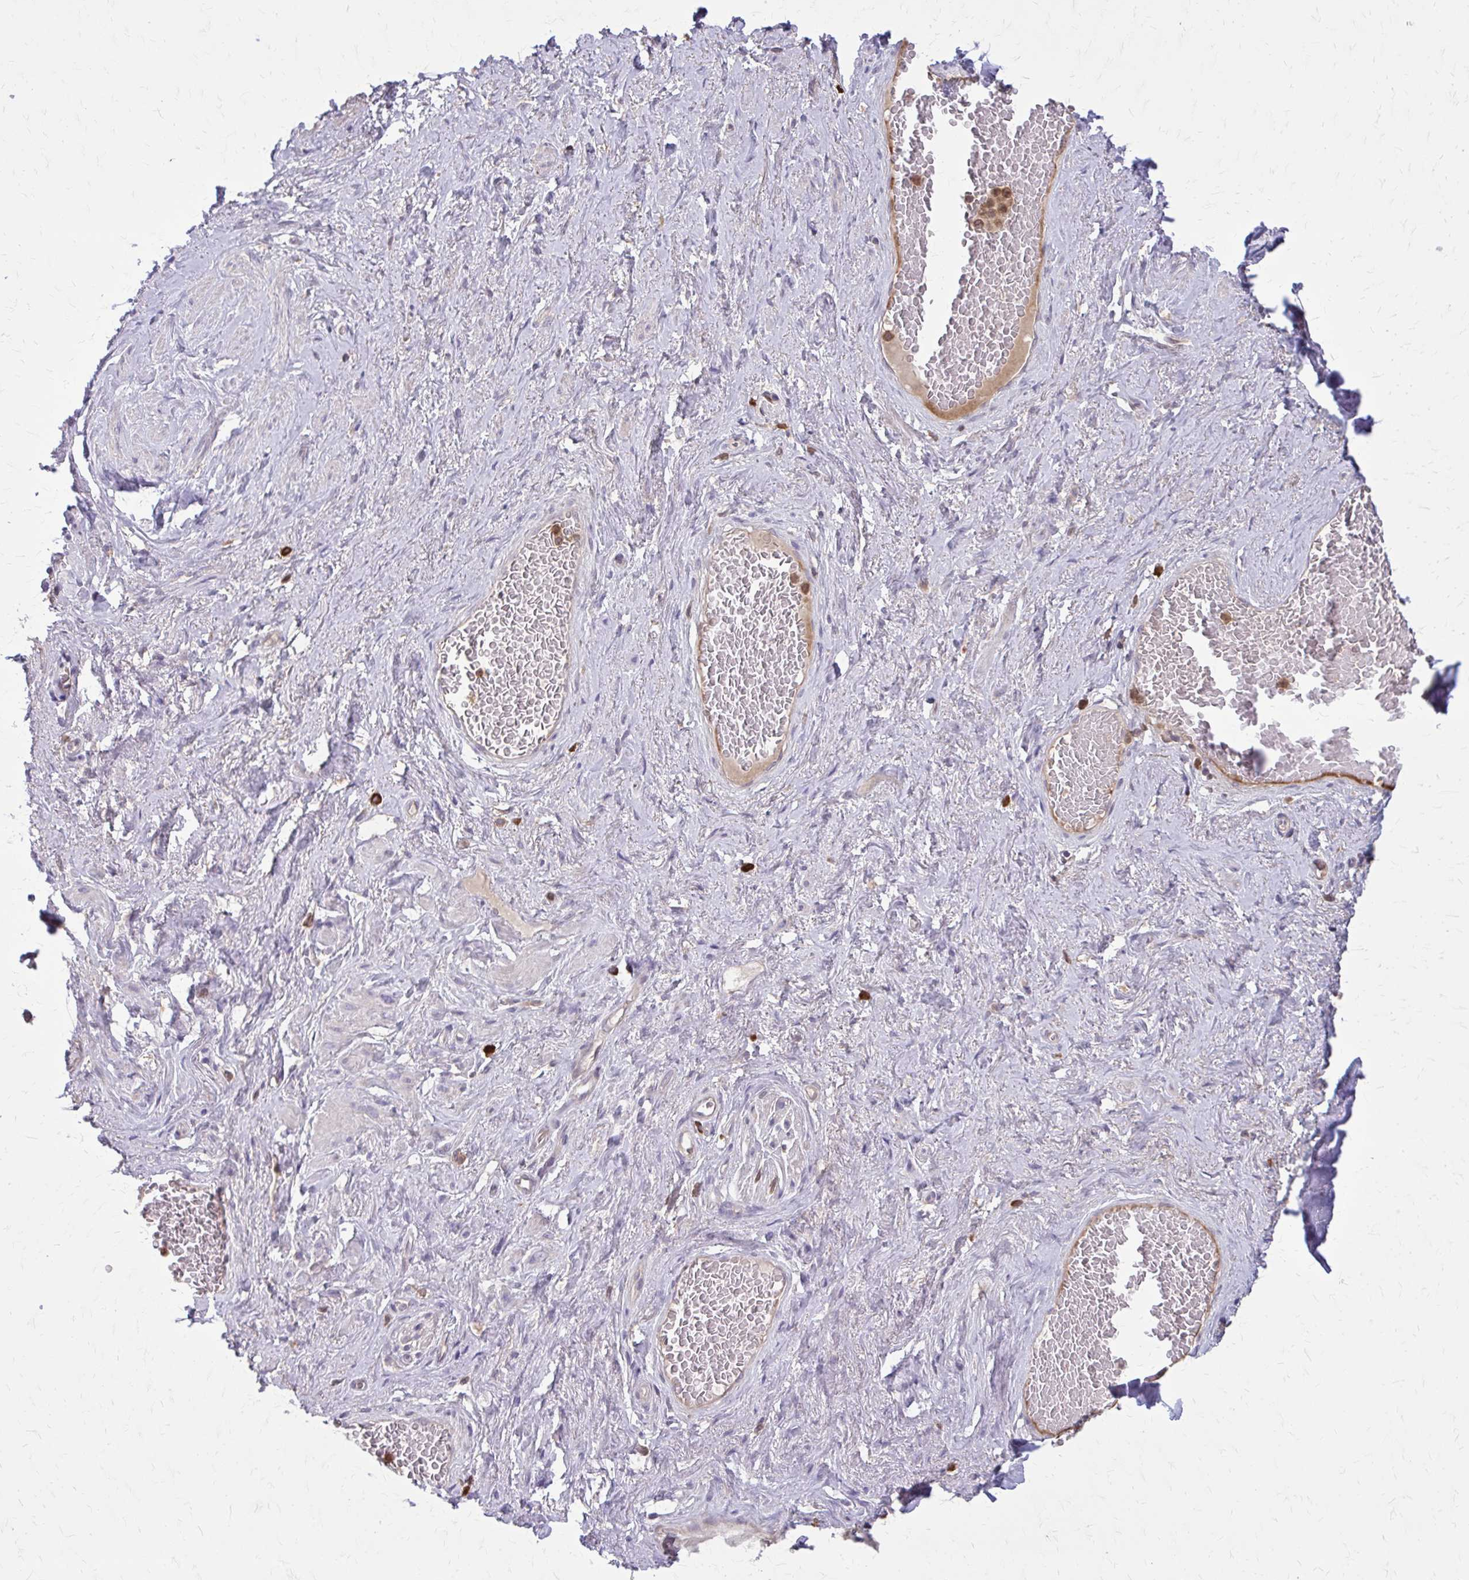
{"staining": {"intensity": "negative", "quantity": "none", "location": "none"}, "tissue": "adipose tissue", "cell_type": "Adipocytes", "image_type": "normal", "snomed": [{"axis": "morphology", "description": "Normal tissue, NOS"}, {"axis": "topography", "description": "Vagina"}, {"axis": "topography", "description": "Peripheral nerve tissue"}], "caption": "This image is of benign adipose tissue stained with immunohistochemistry (IHC) to label a protein in brown with the nuclei are counter-stained blue. There is no positivity in adipocytes.", "gene": "NRBF2", "patient": {"sex": "female", "age": 71}}